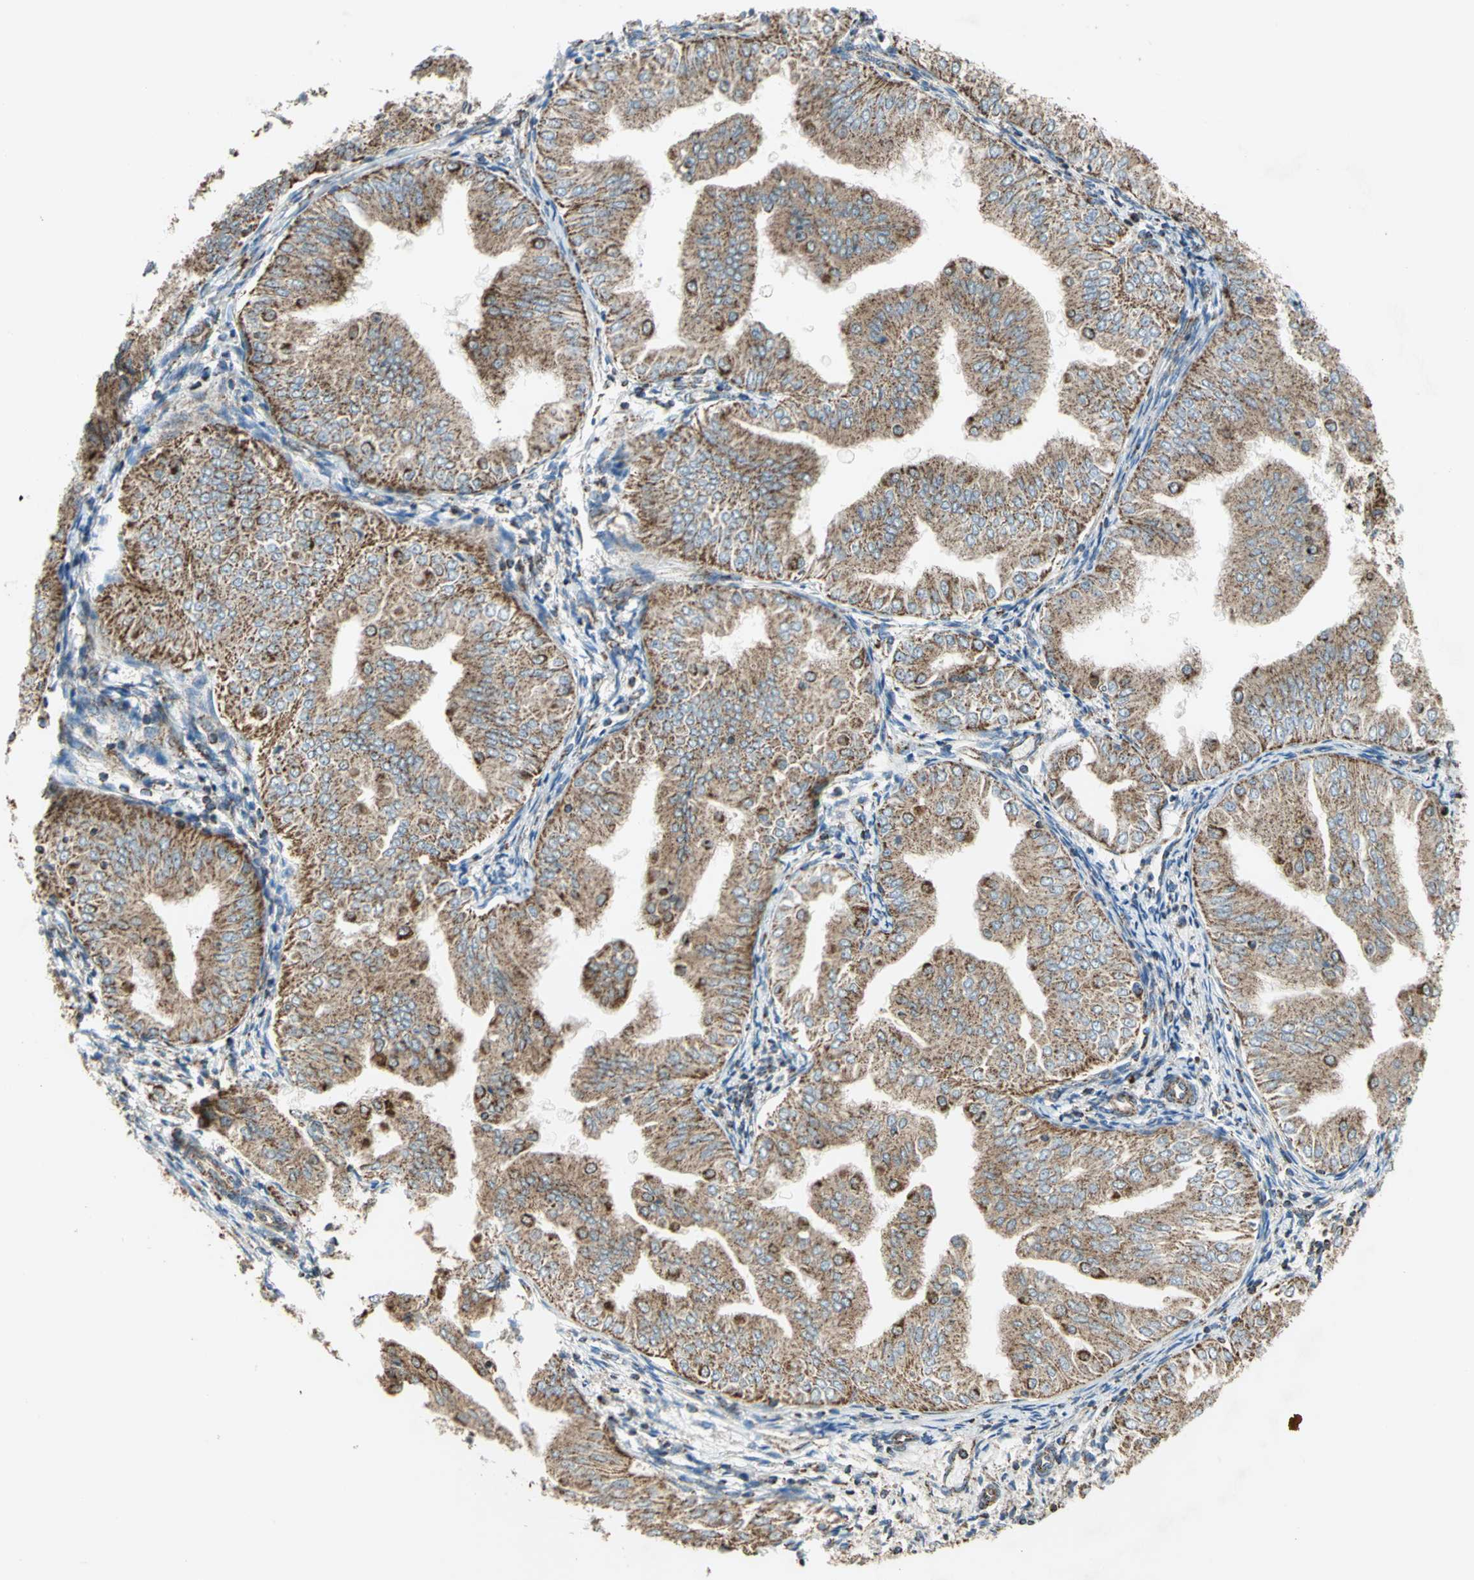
{"staining": {"intensity": "moderate", "quantity": ">75%", "location": "cytoplasmic/membranous"}, "tissue": "endometrial cancer", "cell_type": "Tumor cells", "image_type": "cancer", "snomed": [{"axis": "morphology", "description": "Adenocarcinoma, NOS"}, {"axis": "topography", "description": "Endometrium"}], "caption": "Approximately >75% of tumor cells in human adenocarcinoma (endometrial) demonstrate moderate cytoplasmic/membranous protein positivity as visualized by brown immunohistochemical staining.", "gene": "MRPS22", "patient": {"sex": "female", "age": 53}}